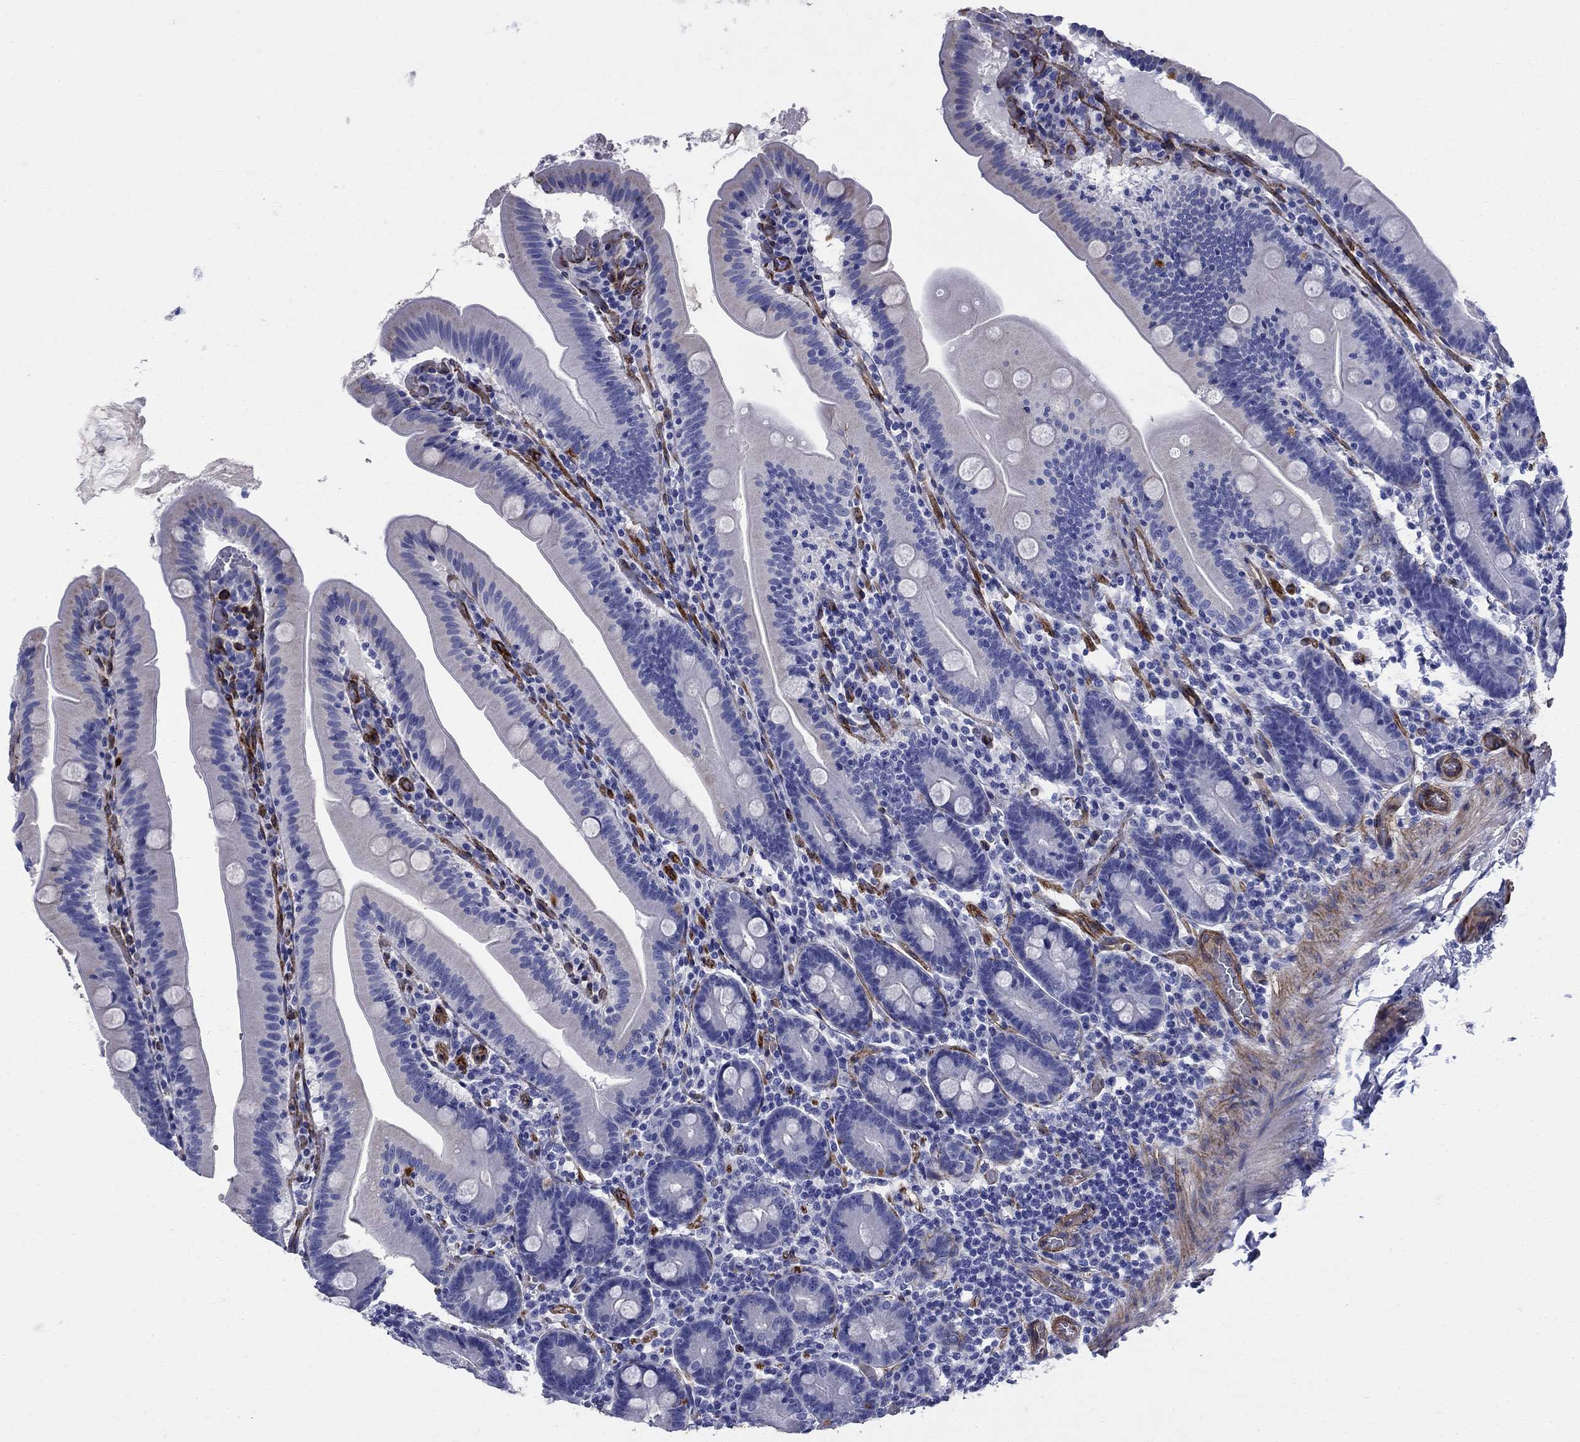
{"staining": {"intensity": "negative", "quantity": "none", "location": "none"}, "tissue": "small intestine", "cell_type": "Glandular cells", "image_type": "normal", "snomed": [{"axis": "morphology", "description": "Normal tissue, NOS"}, {"axis": "topography", "description": "Small intestine"}], "caption": "High power microscopy photomicrograph of an immunohistochemistry micrograph of unremarkable small intestine, revealing no significant expression in glandular cells.", "gene": "VTN", "patient": {"sex": "male", "age": 37}}